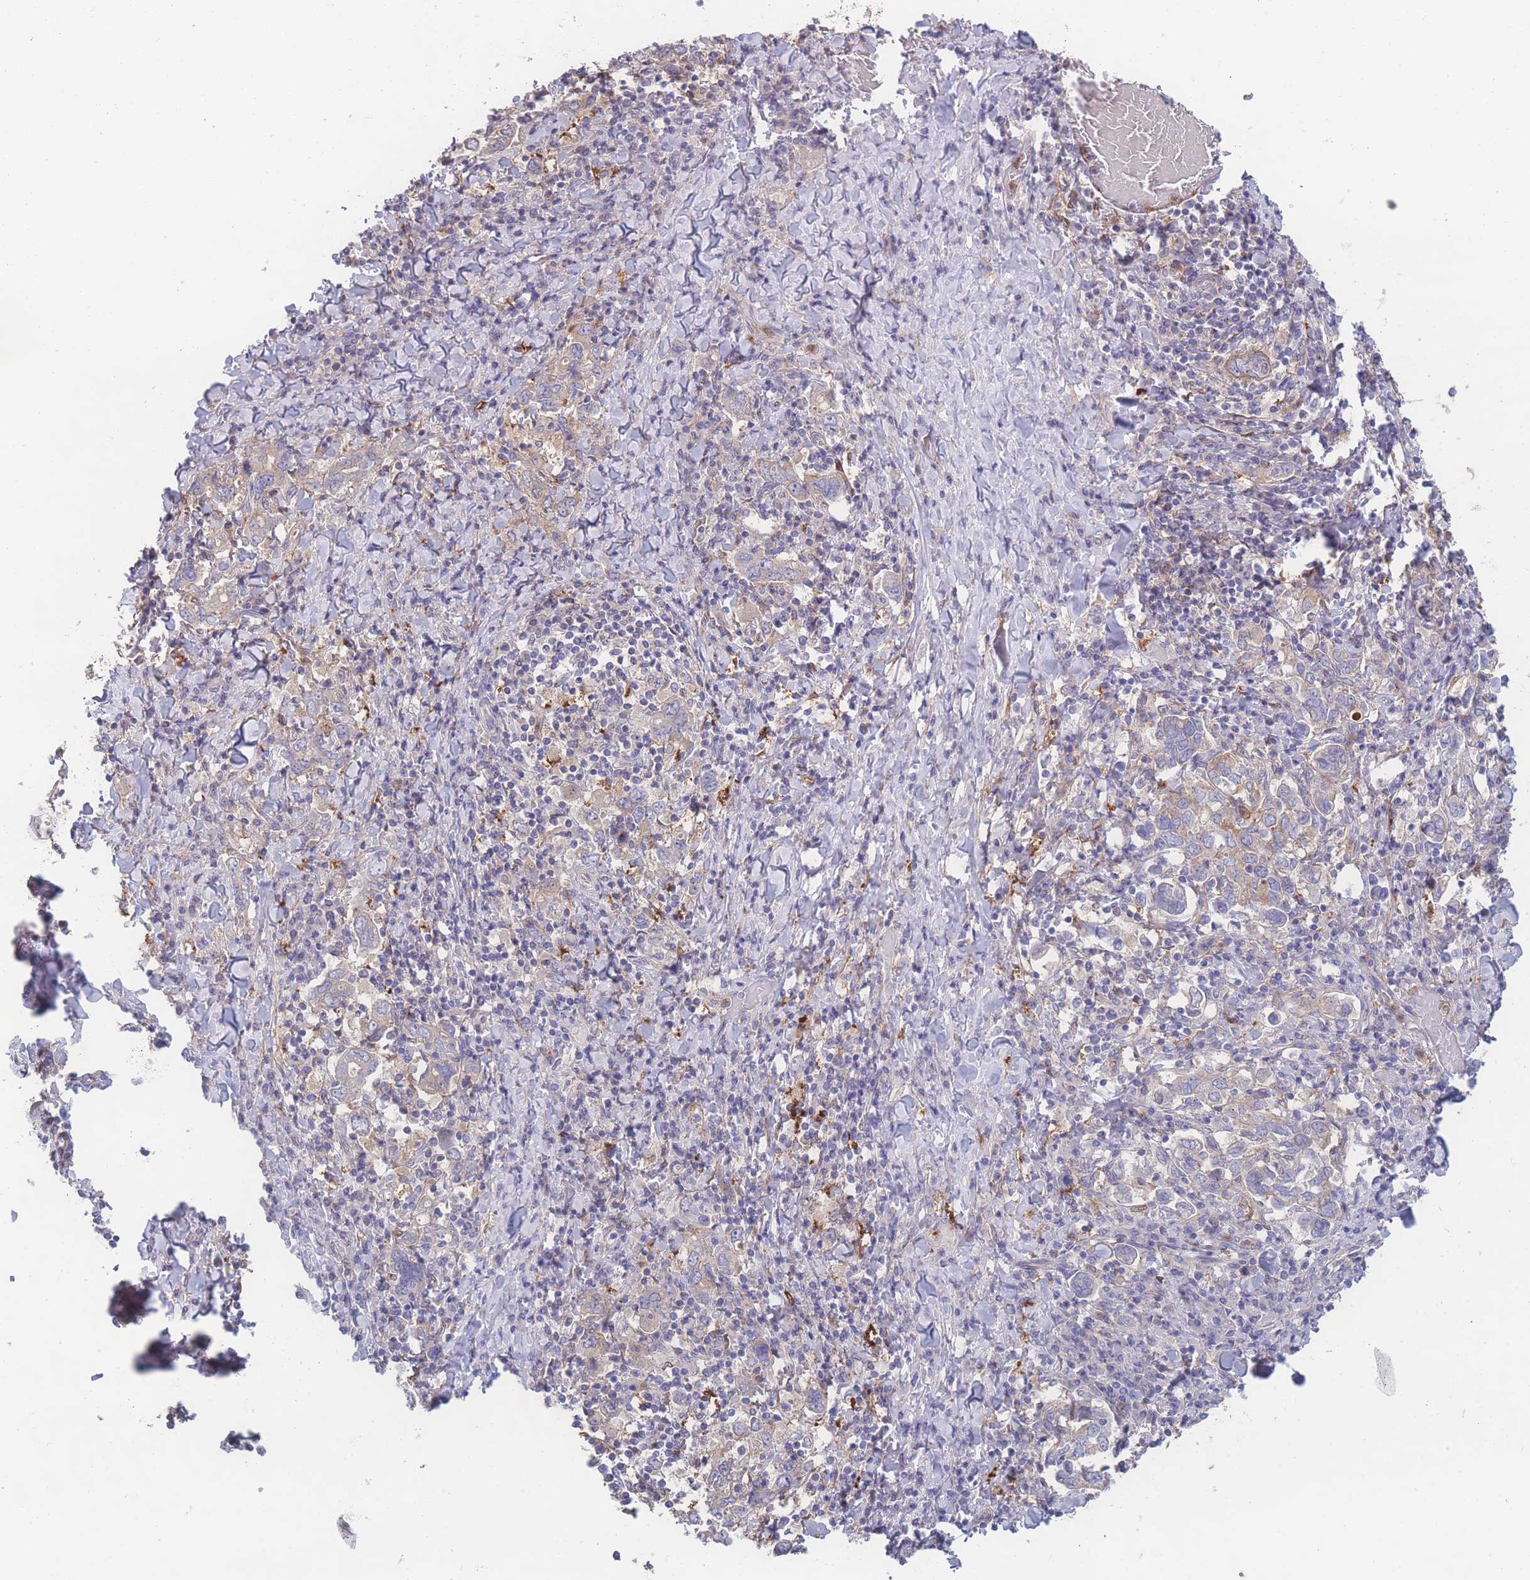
{"staining": {"intensity": "weak", "quantity": "25%-75%", "location": "cytoplasmic/membranous"}, "tissue": "stomach cancer", "cell_type": "Tumor cells", "image_type": "cancer", "snomed": [{"axis": "morphology", "description": "Adenocarcinoma, NOS"}, {"axis": "topography", "description": "Stomach, upper"}], "caption": "A histopathology image showing weak cytoplasmic/membranous positivity in approximately 25%-75% of tumor cells in stomach adenocarcinoma, as visualized by brown immunohistochemical staining.", "gene": "STEAP3", "patient": {"sex": "male", "age": 62}}